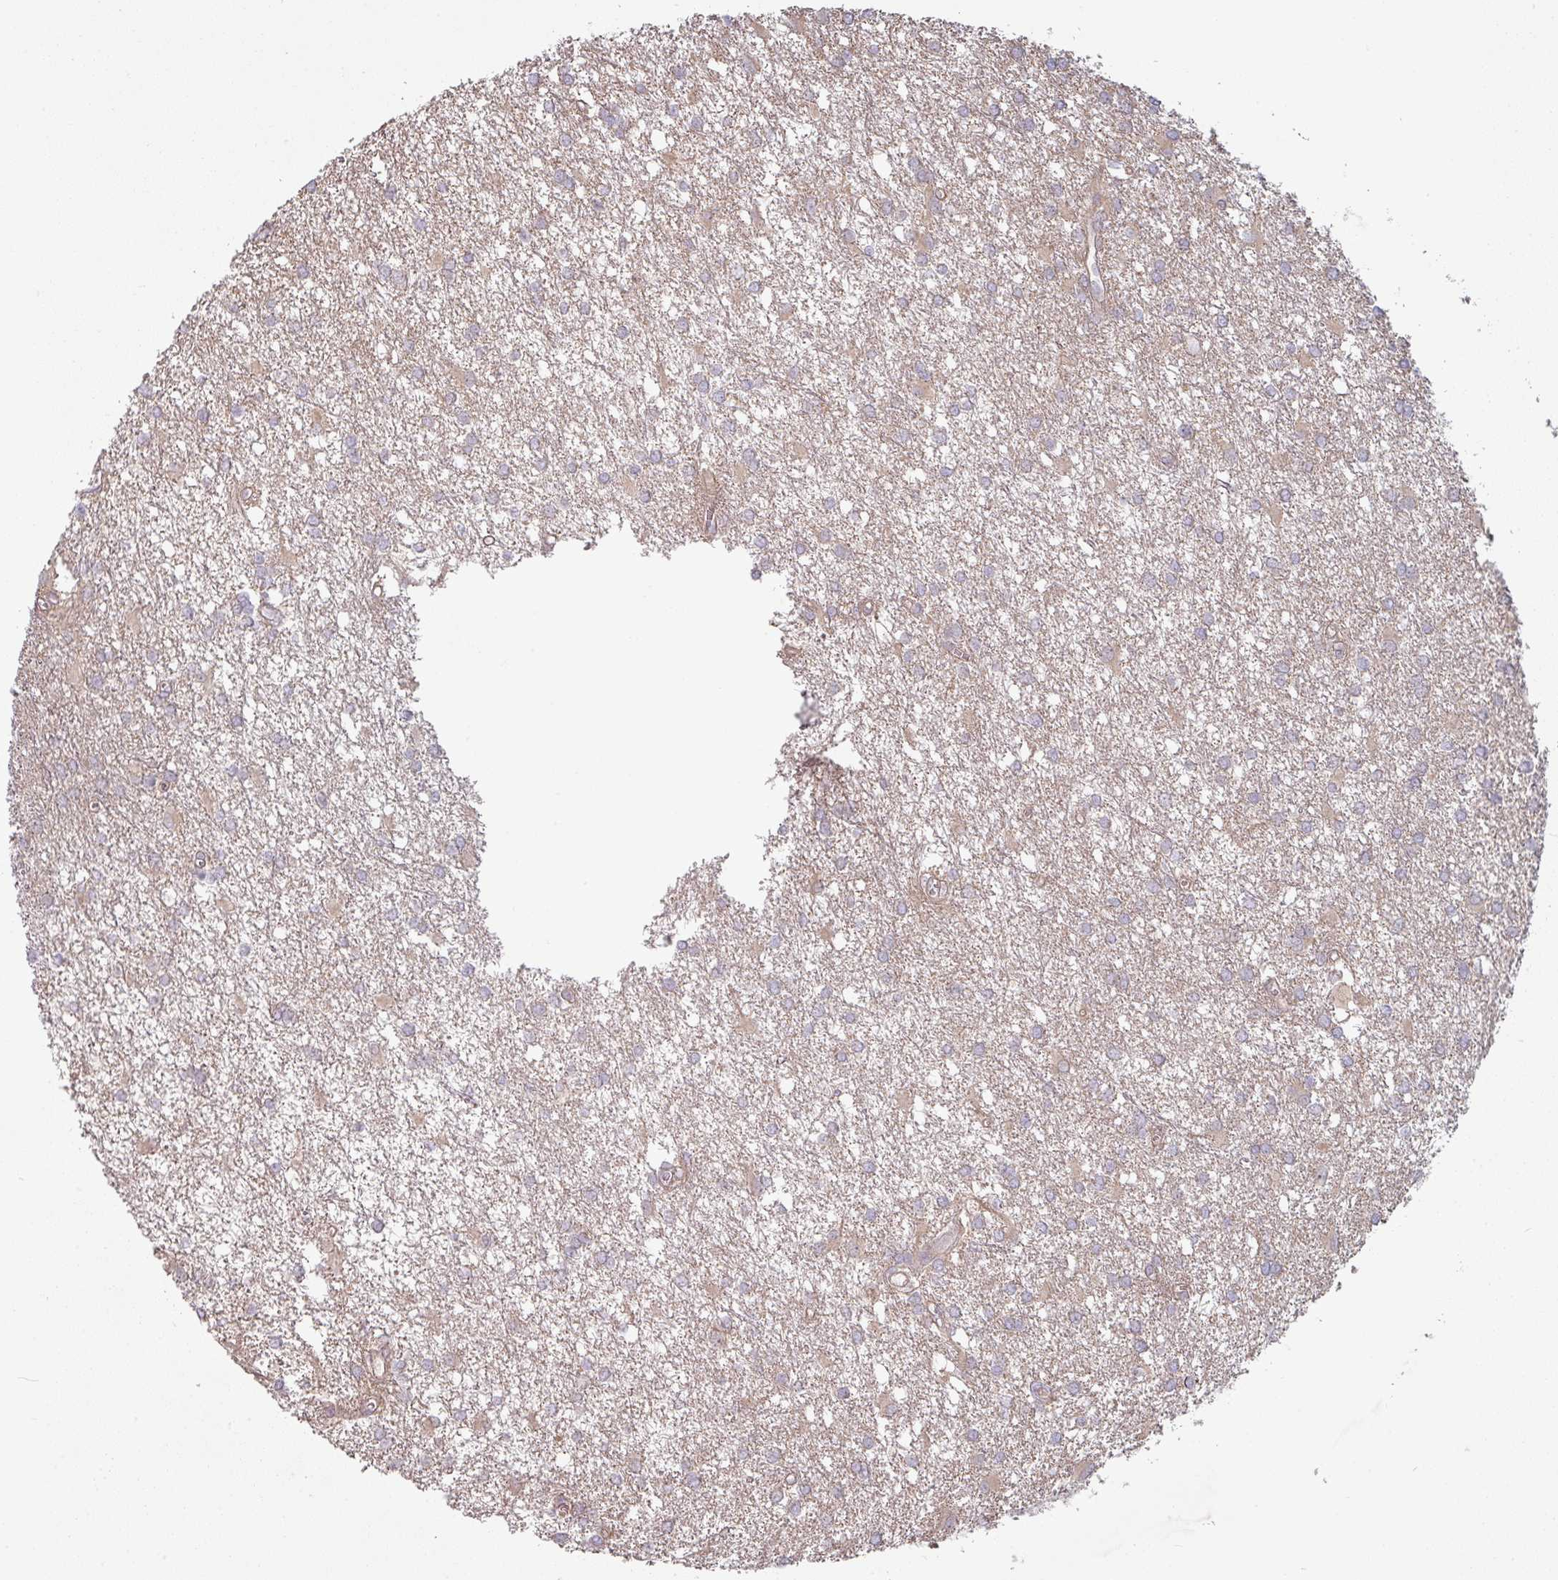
{"staining": {"intensity": "weak", "quantity": "<25%", "location": "cytoplasmic/membranous"}, "tissue": "glioma", "cell_type": "Tumor cells", "image_type": "cancer", "snomed": [{"axis": "morphology", "description": "Glioma, malignant, High grade"}, {"axis": "topography", "description": "Brain"}], "caption": "Tumor cells are negative for brown protein staining in high-grade glioma (malignant).", "gene": "PLEKHJ1", "patient": {"sex": "male", "age": 48}}